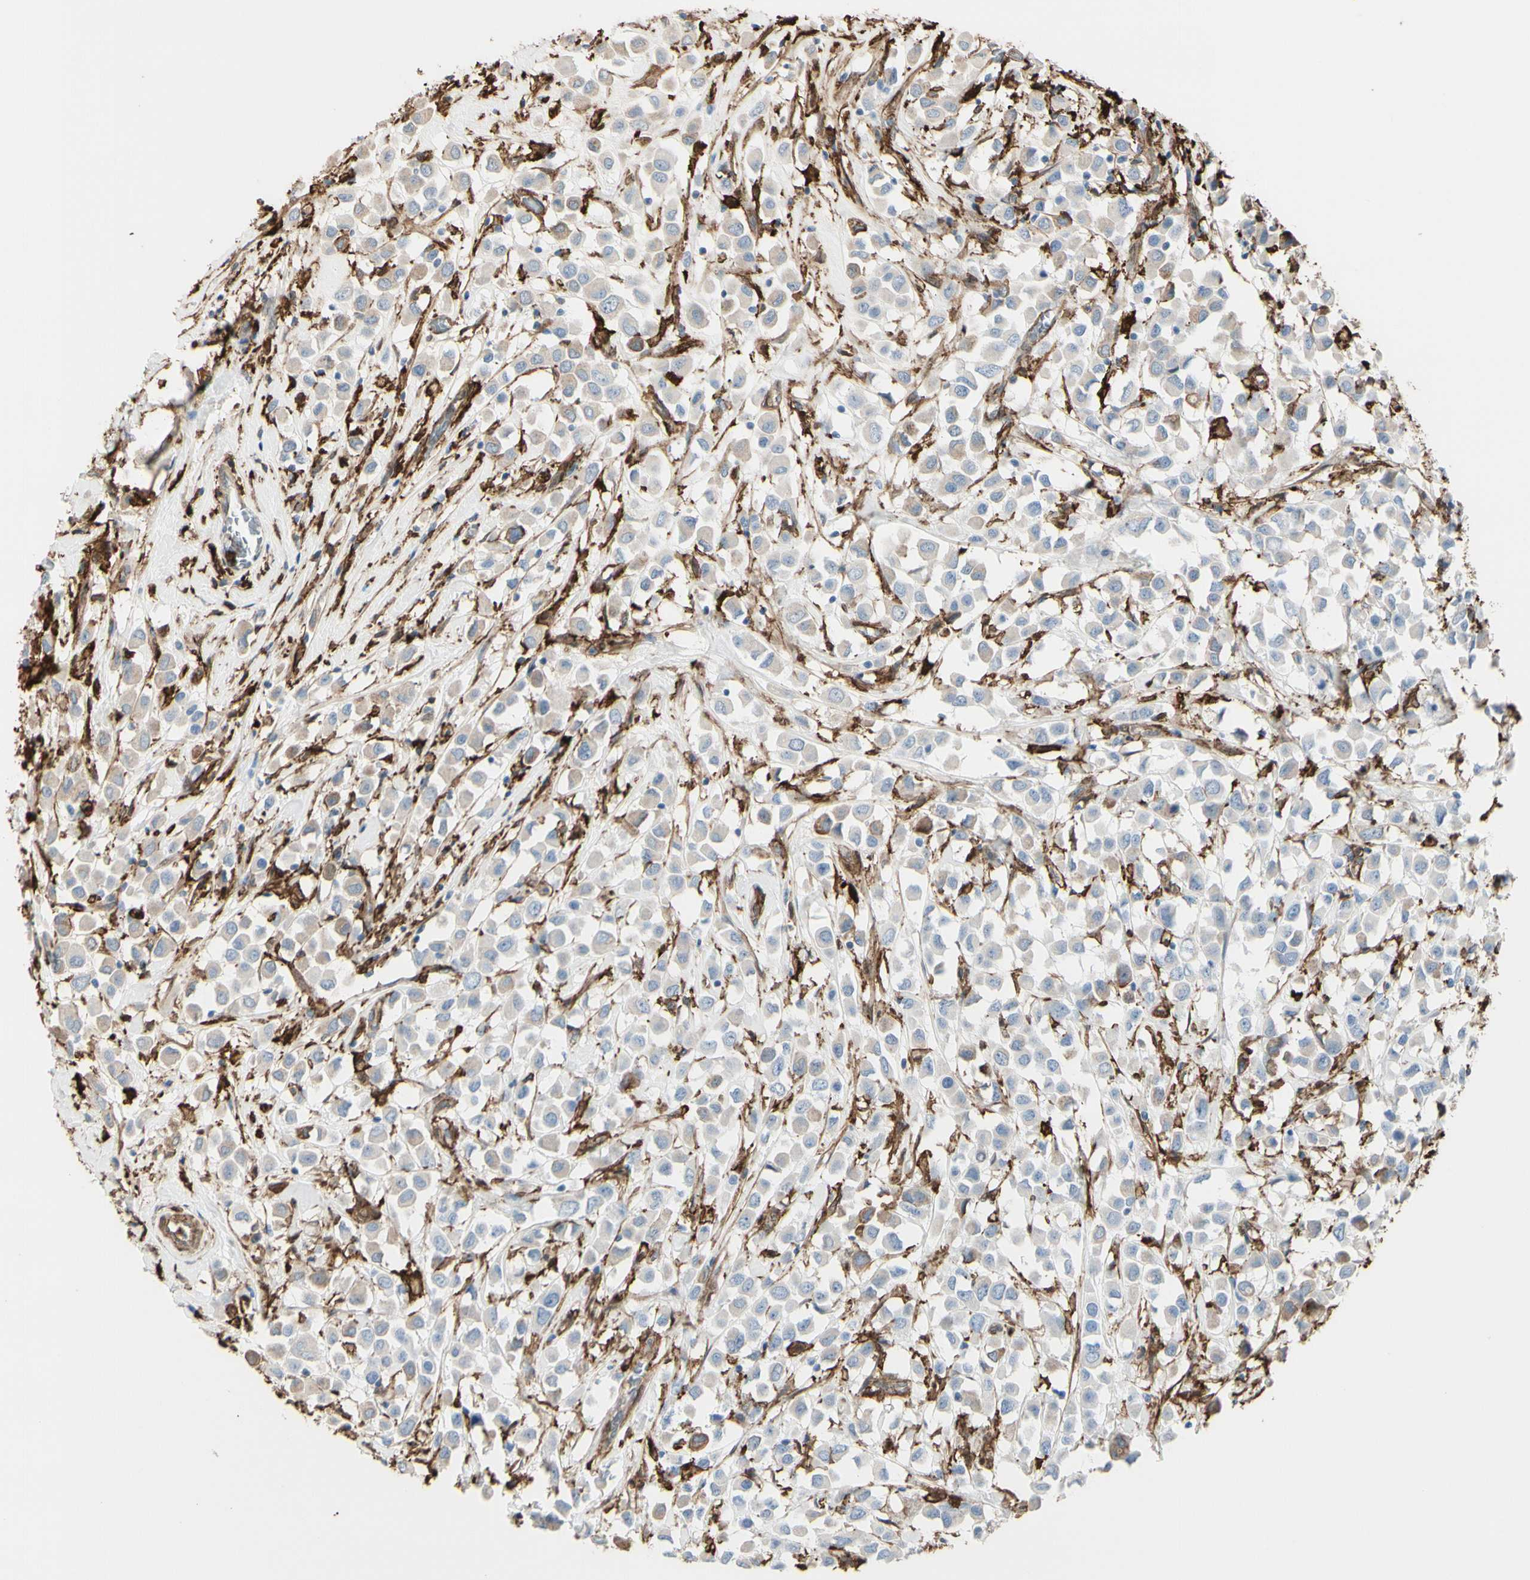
{"staining": {"intensity": "weak", "quantity": ">75%", "location": "cytoplasmic/membranous"}, "tissue": "breast cancer", "cell_type": "Tumor cells", "image_type": "cancer", "snomed": [{"axis": "morphology", "description": "Duct carcinoma"}, {"axis": "topography", "description": "Breast"}], "caption": "Immunohistochemical staining of intraductal carcinoma (breast) shows weak cytoplasmic/membranous protein expression in about >75% of tumor cells.", "gene": "GSN", "patient": {"sex": "female", "age": 61}}